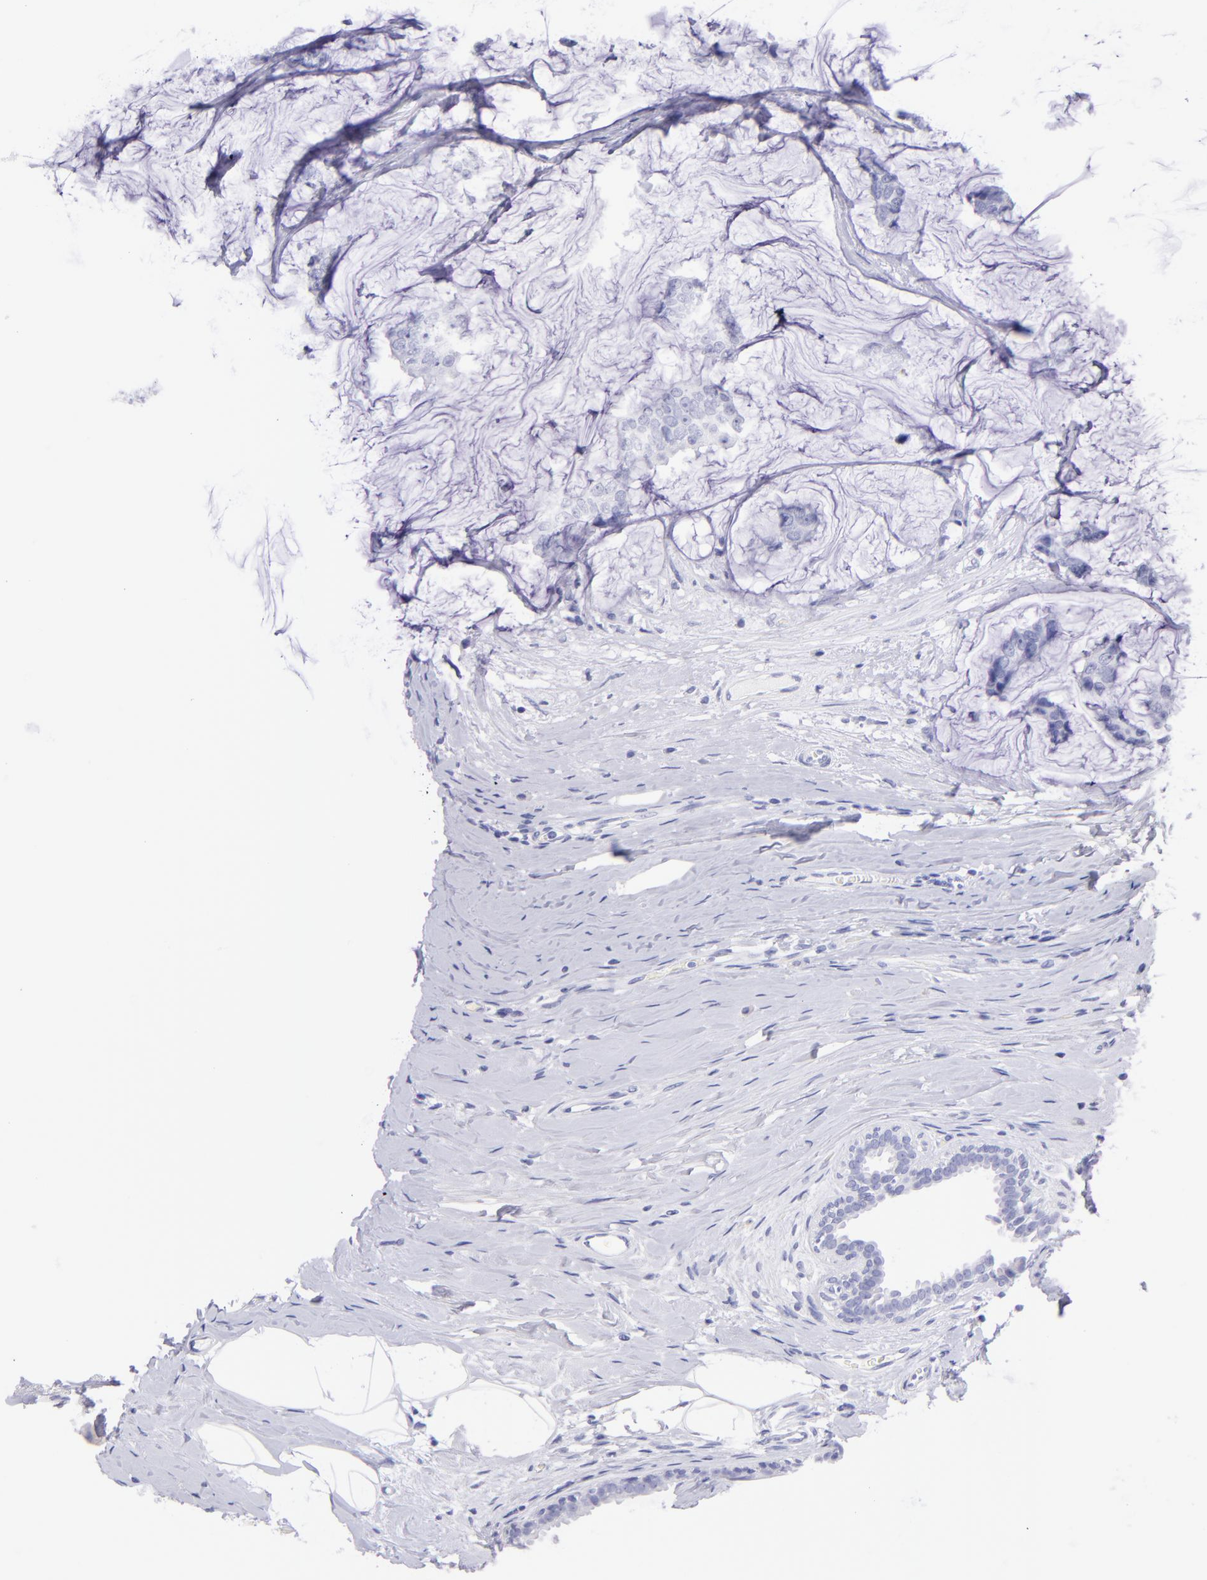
{"staining": {"intensity": "negative", "quantity": "none", "location": "none"}, "tissue": "breast cancer", "cell_type": "Tumor cells", "image_type": "cancer", "snomed": [{"axis": "morphology", "description": "Normal tissue, NOS"}, {"axis": "morphology", "description": "Duct carcinoma"}, {"axis": "topography", "description": "Breast"}], "caption": "Tumor cells show no significant protein positivity in breast invasive ductal carcinoma. Brightfield microscopy of immunohistochemistry (IHC) stained with DAB (3,3'-diaminobenzidine) (brown) and hematoxylin (blue), captured at high magnification.", "gene": "CNP", "patient": {"sex": "female", "age": 50}}